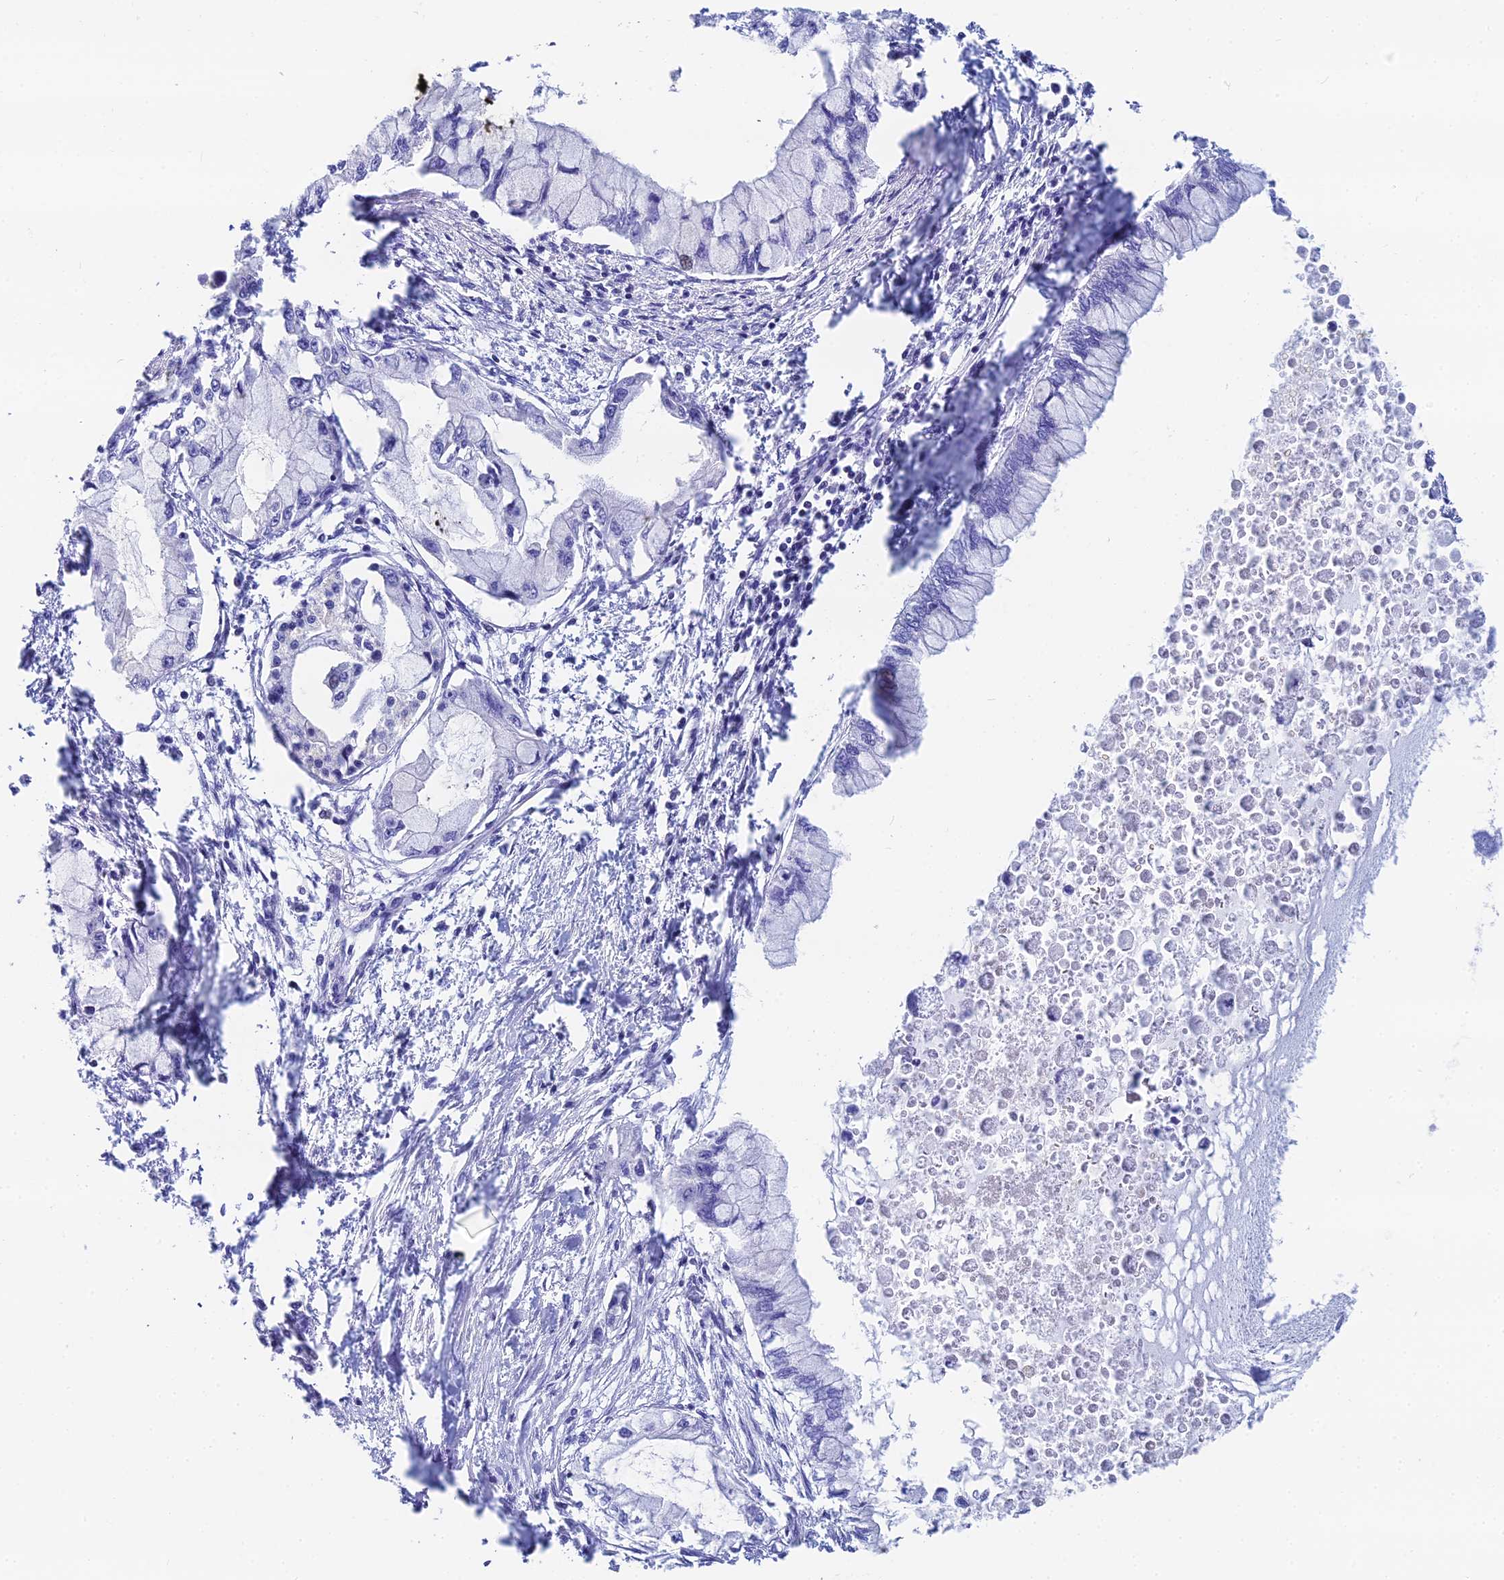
{"staining": {"intensity": "negative", "quantity": "none", "location": "none"}, "tissue": "pancreatic cancer", "cell_type": "Tumor cells", "image_type": "cancer", "snomed": [{"axis": "morphology", "description": "Adenocarcinoma, NOS"}, {"axis": "topography", "description": "Pancreas"}], "caption": "The IHC image has no significant positivity in tumor cells of pancreatic adenocarcinoma tissue.", "gene": "HSPA1L", "patient": {"sex": "male", "age": 48}}